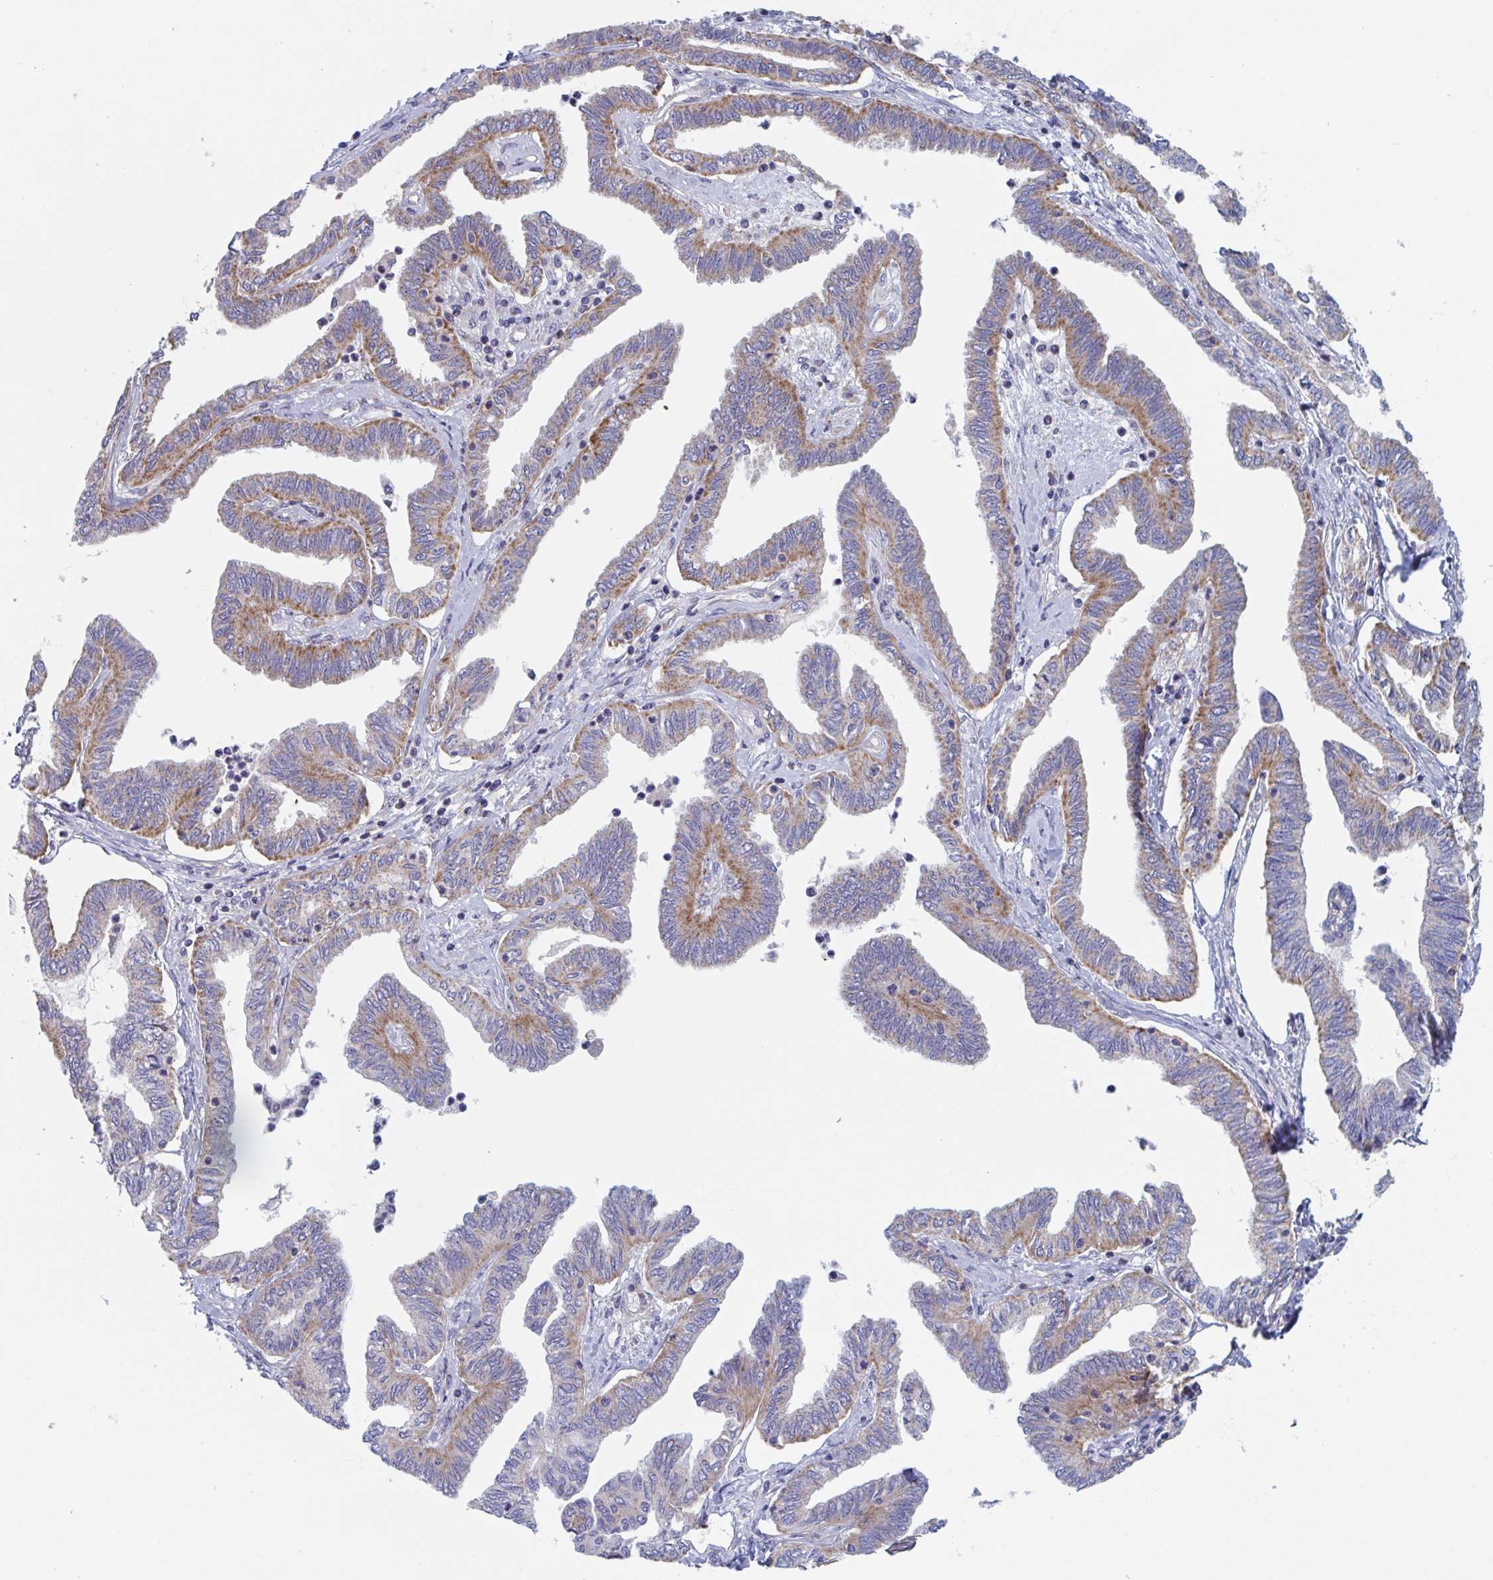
{"staining": {"intensity": "moderate", "quantity": "25%-75%", "location": "cytoplasmic/membranous"}, "tissue": "ovarian cancer", "cell_type": "Tumor cells", "image_type": "cancer", "snomed": [{"axis": "morphology", "description": "Carcinoma, endometroid"}, {"axis": "topography", "description": "Ovary"}], "caption": "Endometroid carcinoma (ovarian) was stained to show a protein in brown. There is medium levels of moderate cytoplasmic/membranous expression in approximately 25%-75% of tumor cells. The staining was performed using DAB (3,3'-diaminobenzidine) to visualize the protein expression in brown, while the nuclei were stained in blue with hematoxylin (Magnification: 20x).", "gene": "MRPL53", "patient": {"sex": "female", "age": 70}}